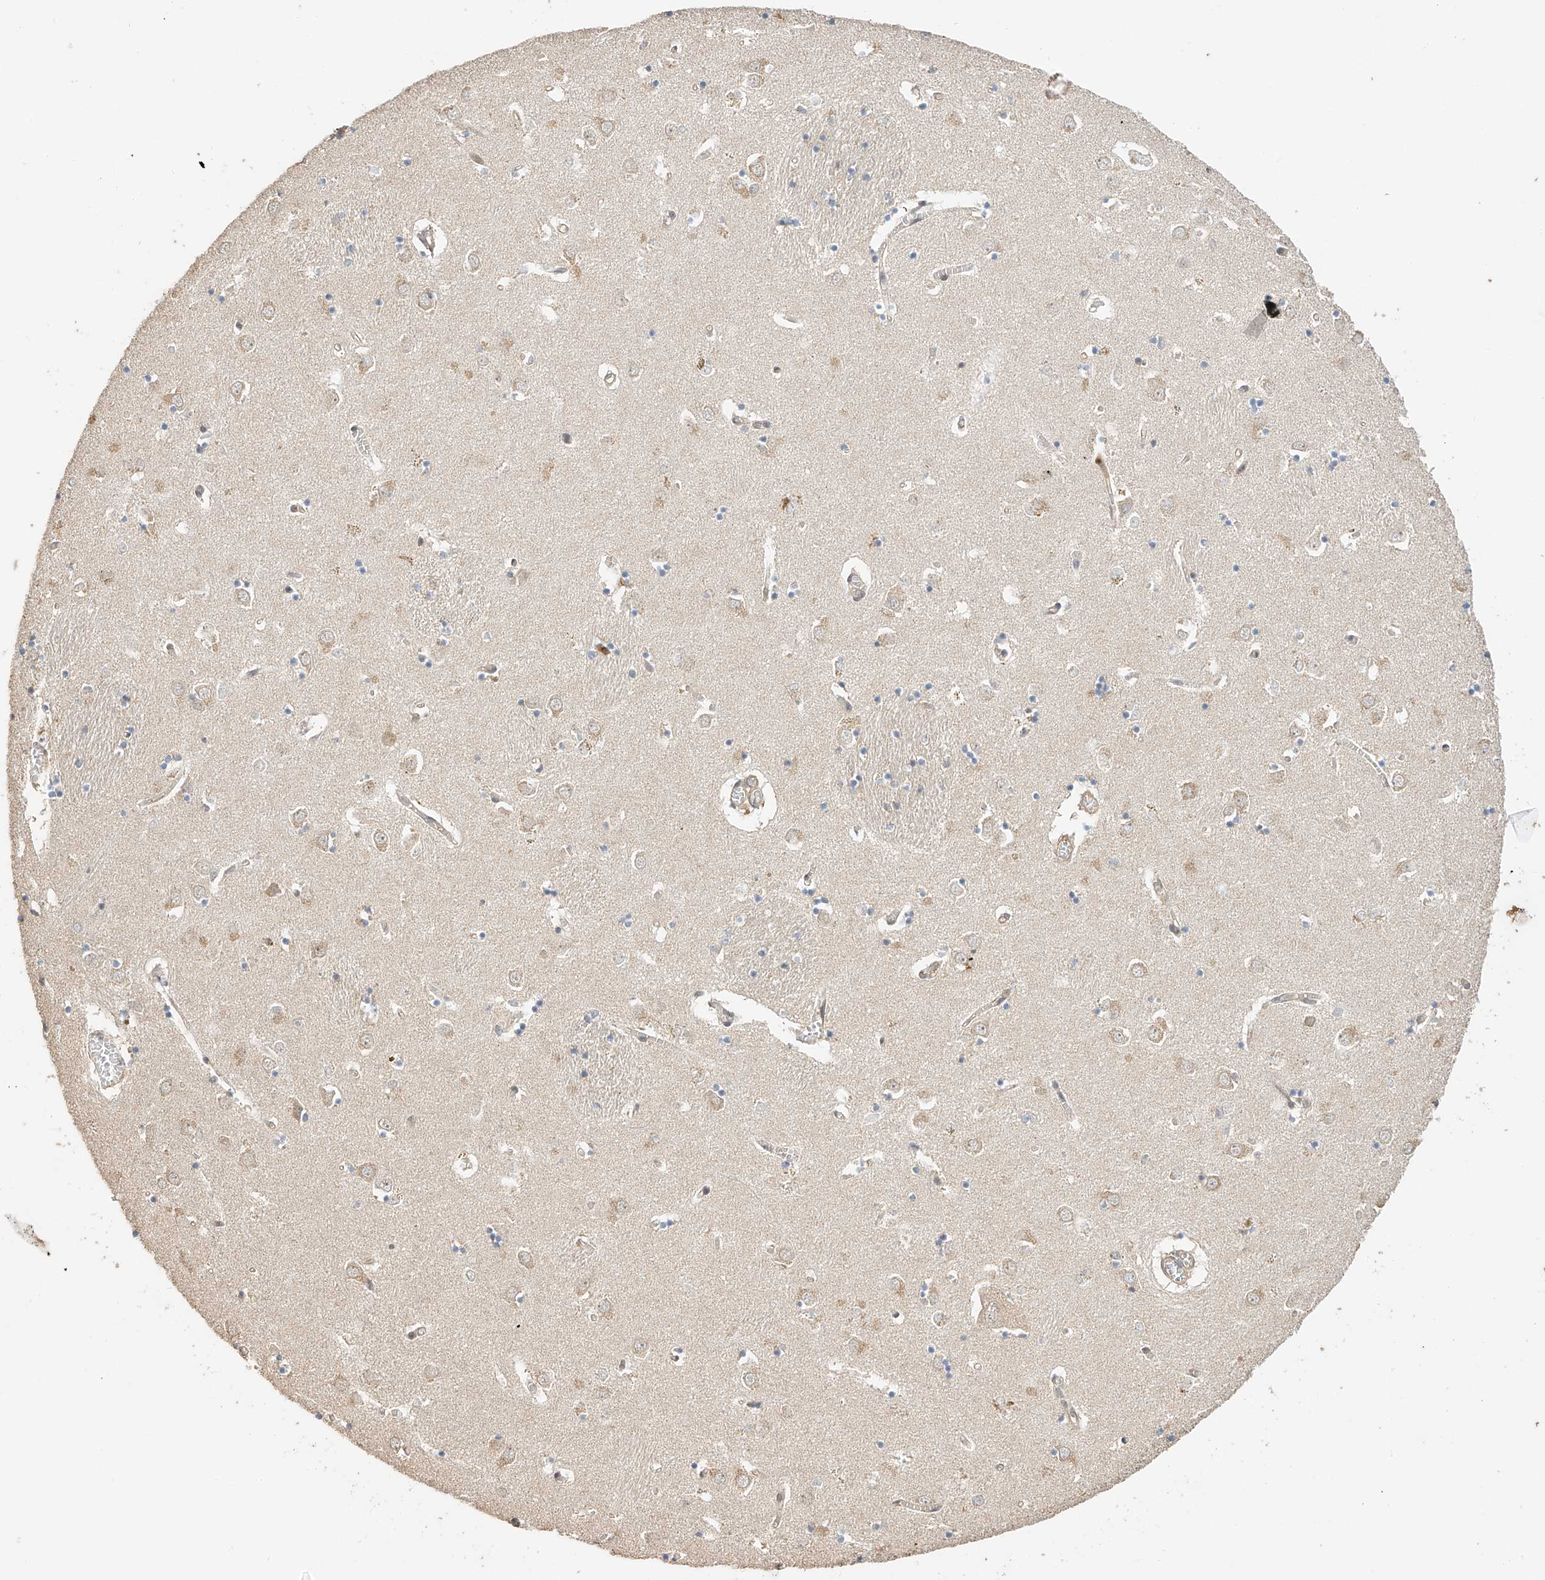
{"staining": {"intensity": "weak", "quantity": "<25%", "location": "cytoplasmic/membranous"}, "tissue": "caudate", "cell_type": "Glial cells", "image_type": "normal", "snomed": [{"axis": "morphology", "description": "Normal tissue, NOS"}, {"axis": "topography", "description": "Lateral ventricle wall"}], "caption": "The micrograph demonstrates no significant staining in glial cells of caudate.", "gene": "OFD1", "patient": {"sex": "male", "age": 70}}